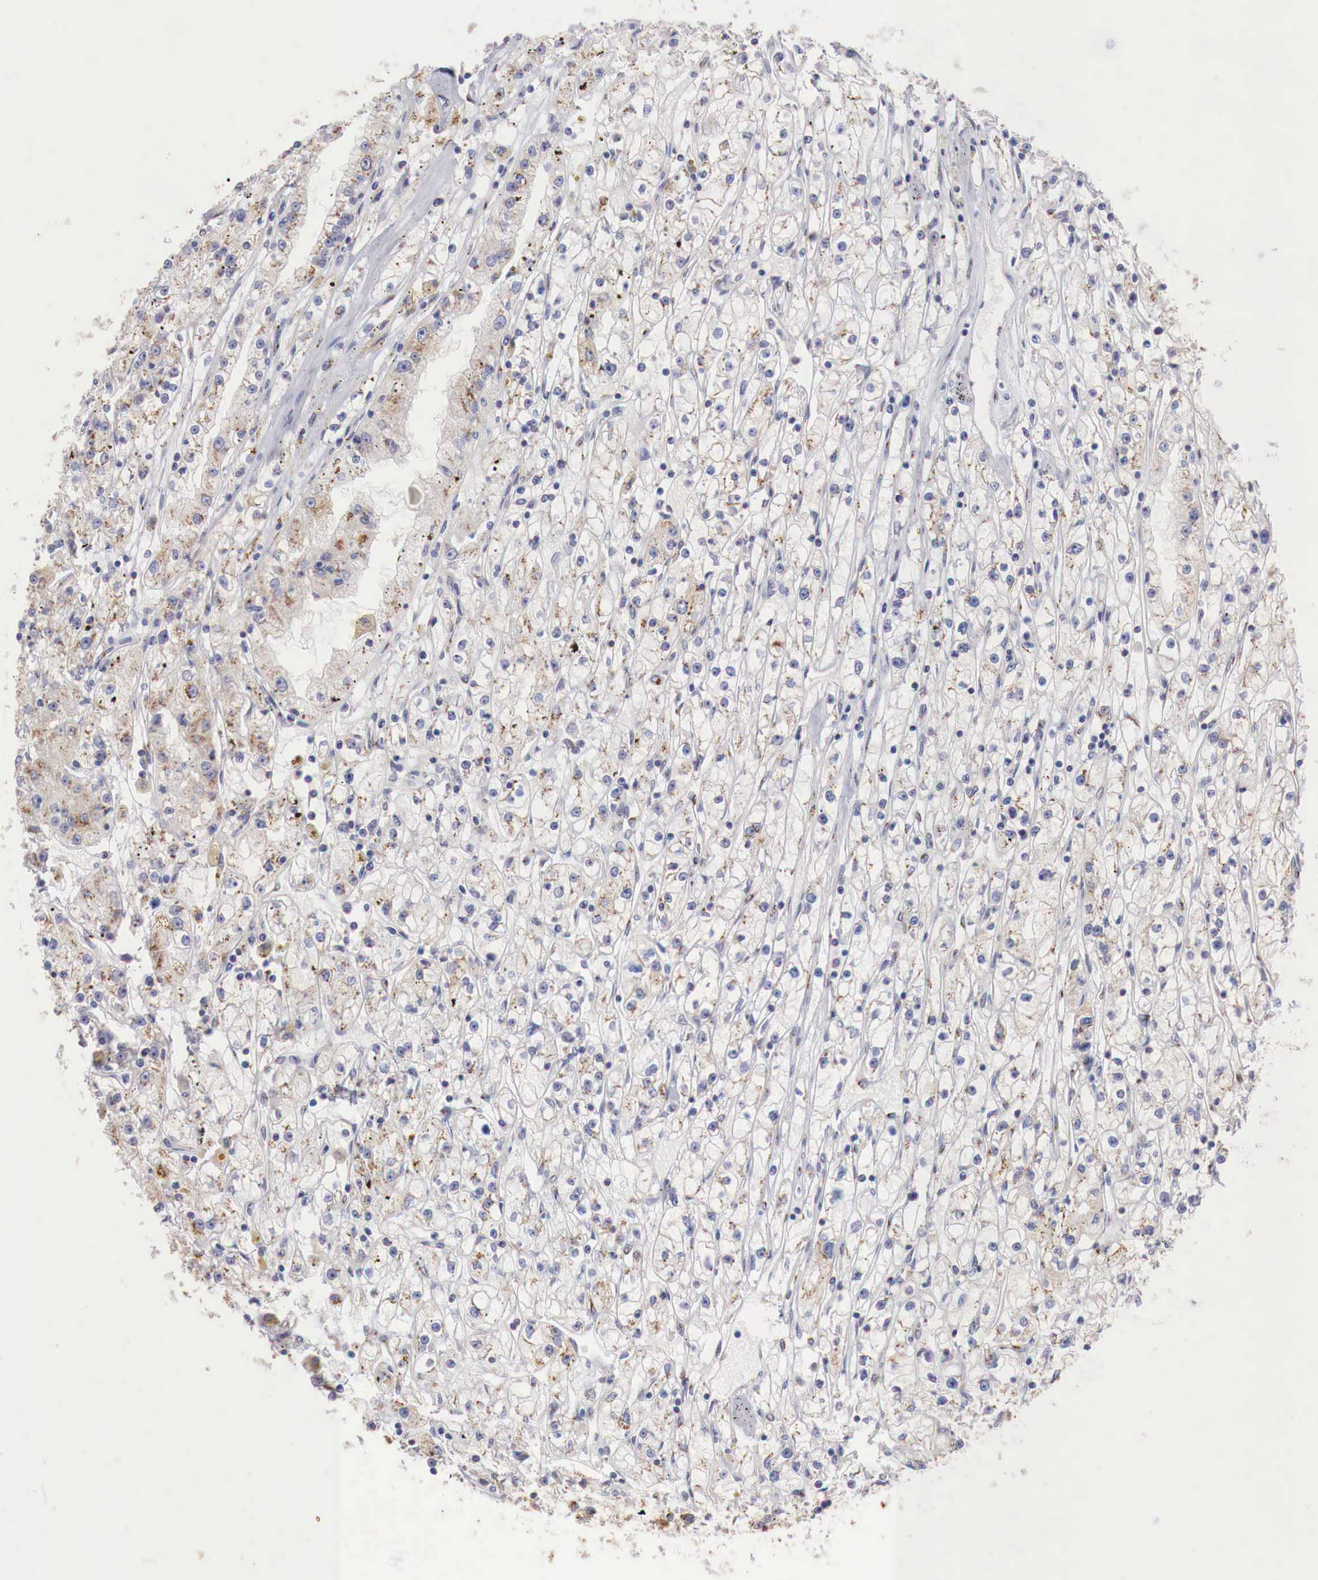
{"staining": {"intensity": "weak", "quantity": "25%-75%", "location": "cytoplasmic/membranous"}, "tissue": "renal cancer", "cell_type": "Tumor cells", "image_type": "cancer", "snomed": [{"axis": "morphology", "description": "Adenocarcinoma, NOS"}, {"axis": "topography", "description": "Kidney"}], "caption": "Brown immunohistochemical staining in renal adenocarcinoma reveals weak cytoplasmic/membranous expression in about 25%-75% of tumor cells.", "gene": "SYAP1", "patient": {"sex": "male", "age": 56}}